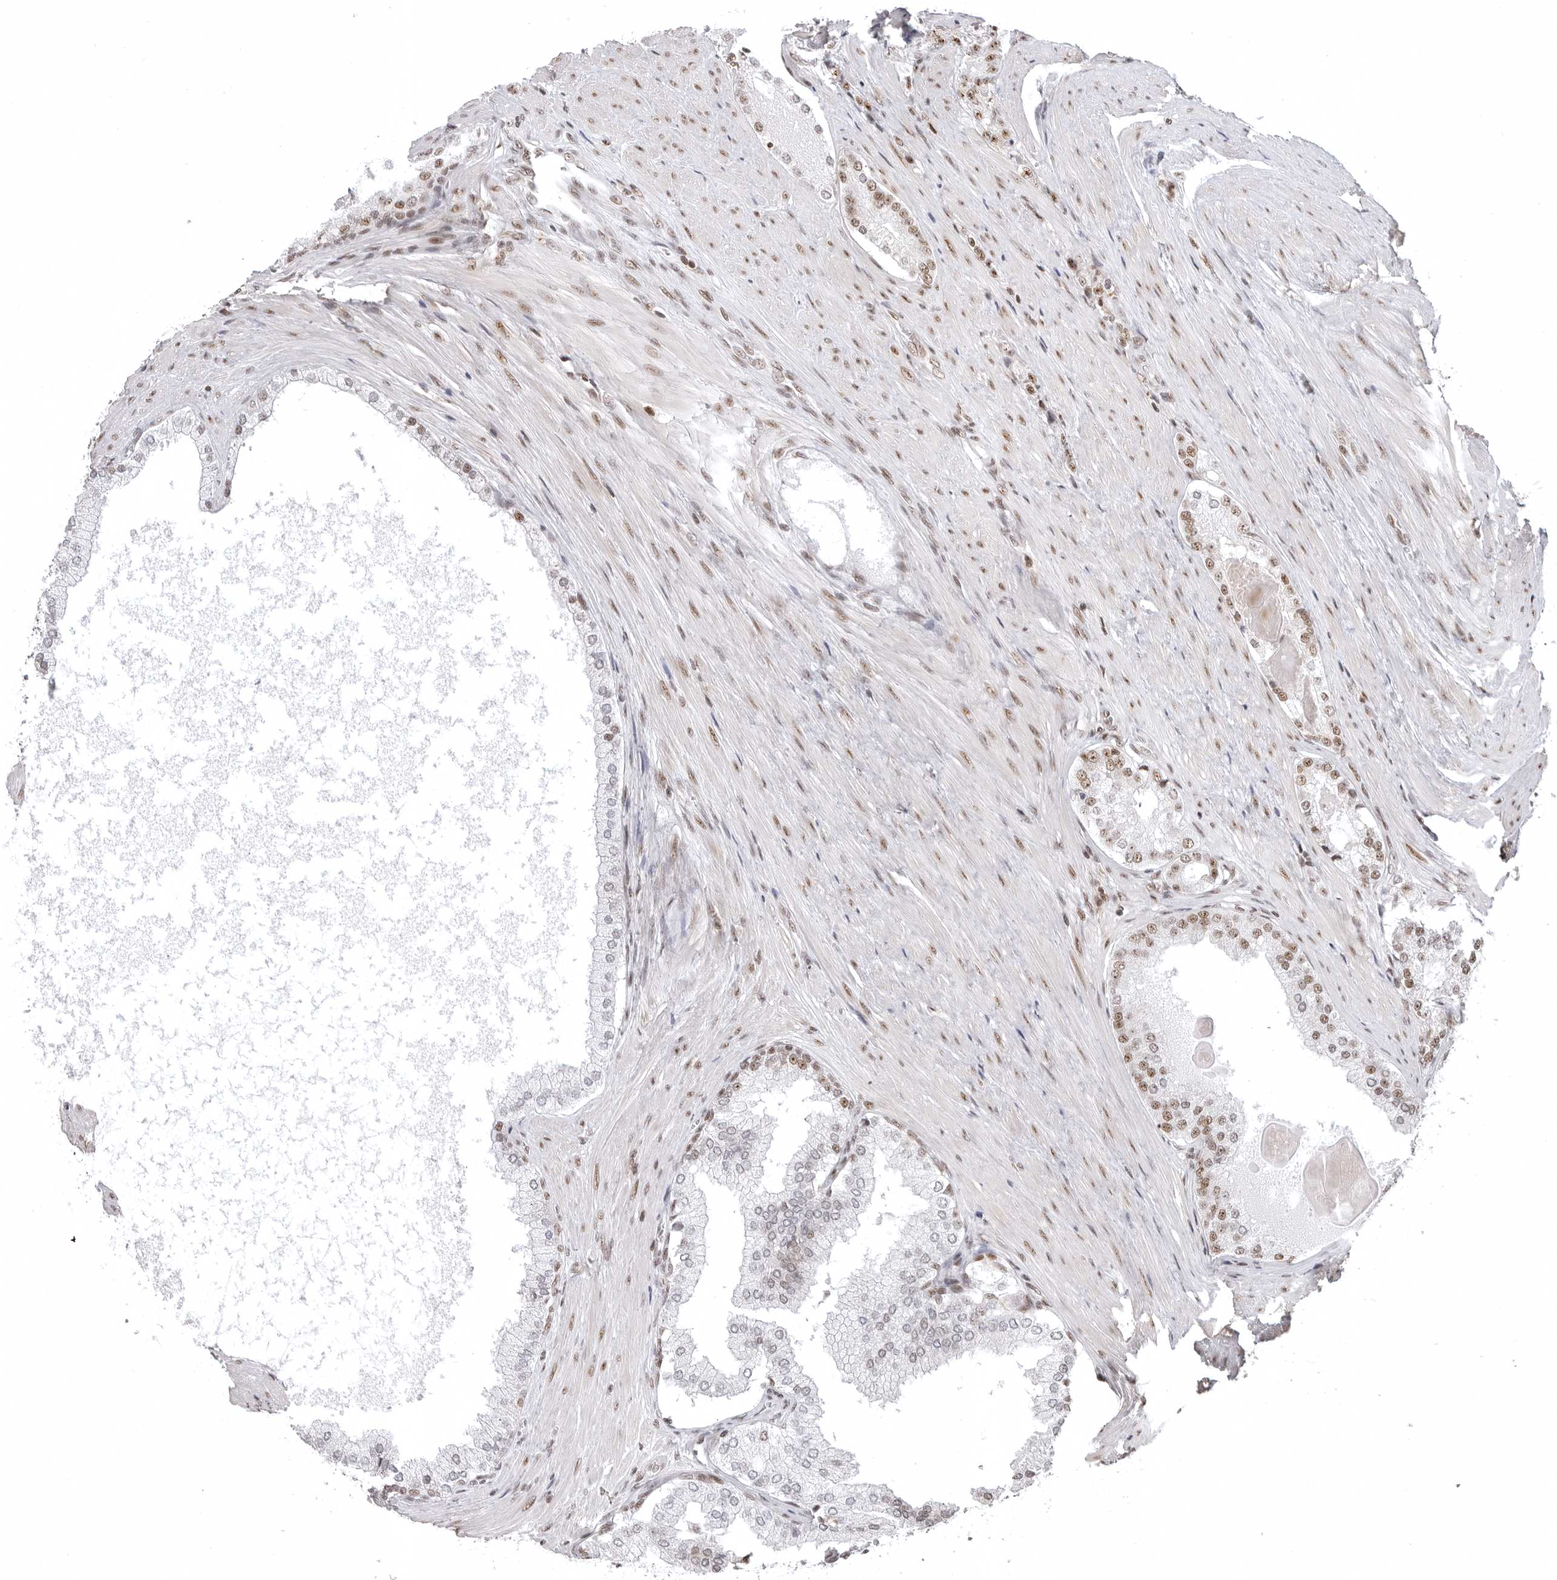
{"staining": {"intensity": "moderate", "quantity": "25%-75%", "location": "nuclear"}, "tissue": "prostate cancer", "cell_type": "Tumor cells", "image_type": "cancer", "snomed": [{"axis": "morphology", "description": "Adenocarcinoma, High grade"}, {"axis": "topography", "description": "Prostate"}], "caption": "Prostate adenocarcinoma (high-grade) stained for a protein (brown) demonstrates moderate nuclear positive expression in about 25%-75% of tumor cells.", "gene": "WRAP53", "patient": {"sex": "male", "age": 60}}